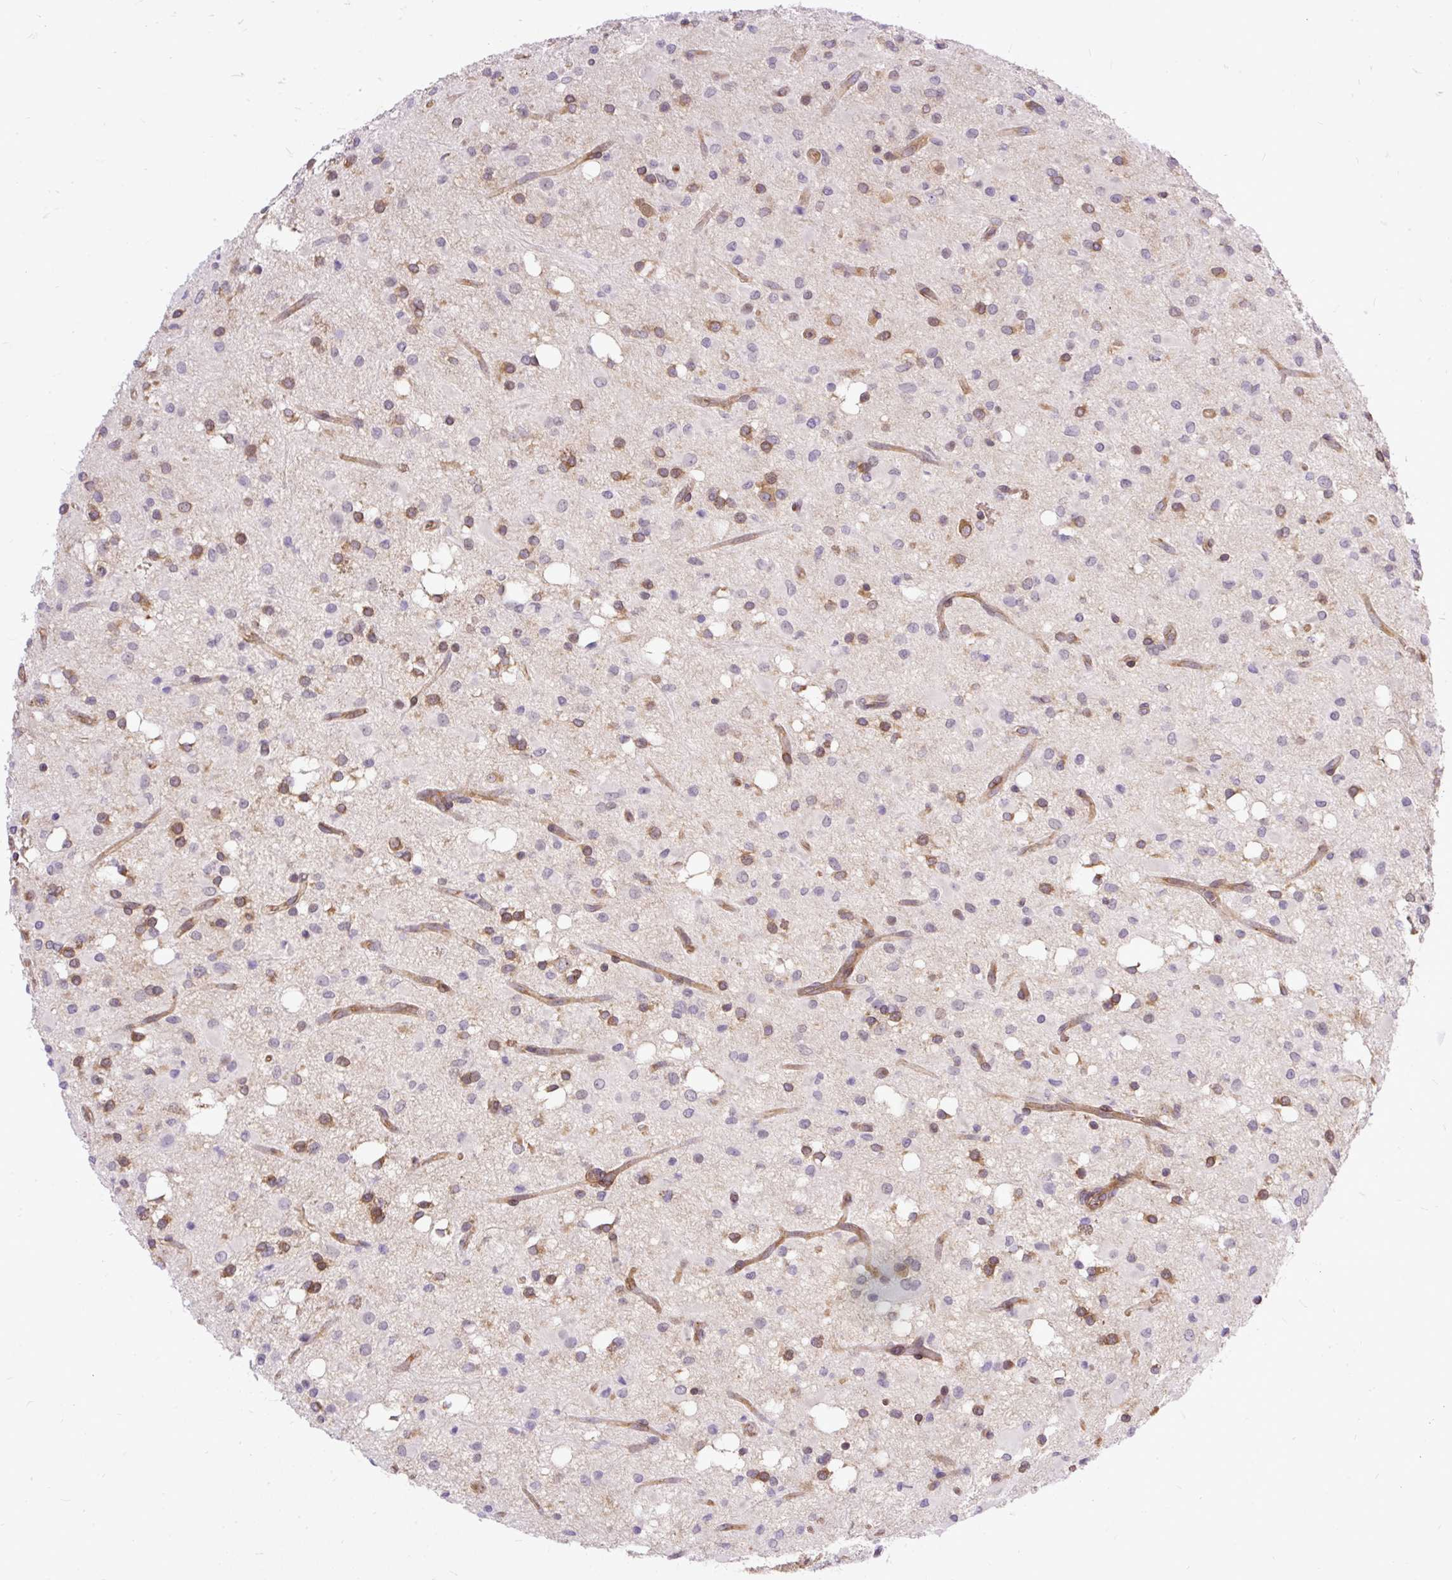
{"staining": {"intensity": "moderate", "quantity": "<25%", "location": "cytoplasmic/membranous"}, "tissue": "glioma", "cell_type": "Tumor cells", "image_type": "cancer", "snomed": [{"axis": "morphology", "description": "Glioma, malignant, Low grade"}, {"axis": "topography", "description": "Brain"}], "caption": "Immunohistochemistry (IHC) image of neoplastic tissue: human glioma stained using IHC reveals low levels of moderate protein expression localized specifically in the cytoplasmic/membranous of tumor cells, appearing as a cytoplasmic/membranous brown color.", "gene": "TRIM17", "patient": {"sex": "female", "age": 33}}